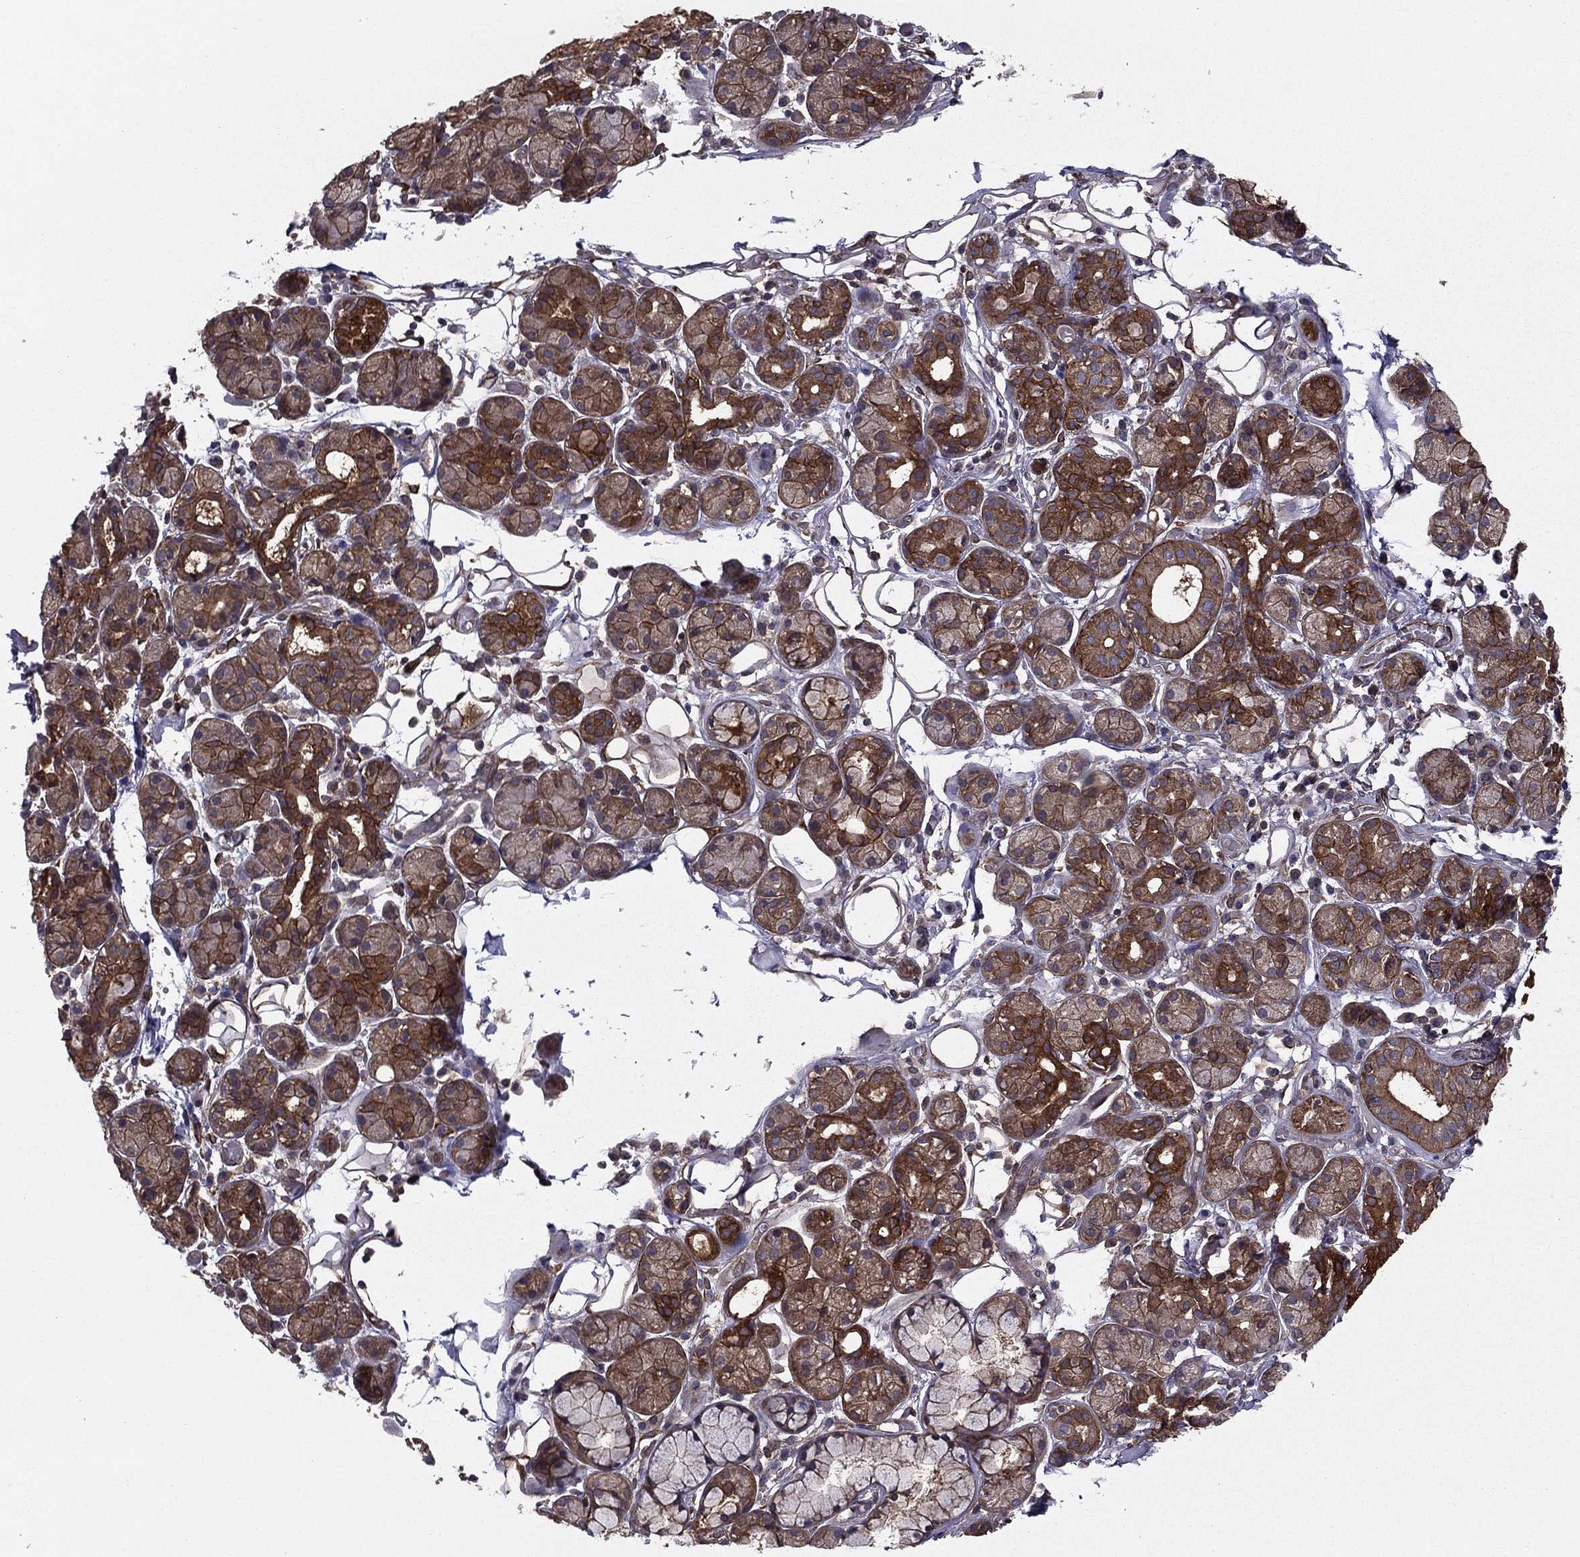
{"staining": {"intensity": "strong", "quantity": "25%-75%", "location": "cytoplasmic/membranous"}, "tissue": "salivary gland", "cell_type": "Glandular cells", "image_type": "normal", "snomed": [{"axis": "morphology", "description": "Normal tissue, NOS"}, {"axis": "topography", "description": "Salivary gland"}, {"axis": "topography", "description": "Peripheral nerve tissue"}], "caption": "Salivary gland stained for a protein displays strong cytoplasmic/membranous positivity in glandular cells. Using DAB (brown) and hematoxylin (blue) stains, captured at high magnification using brightfield microscopy.", "gene": "SHMT1", "patient": {"sex": "male", "age": 71}}